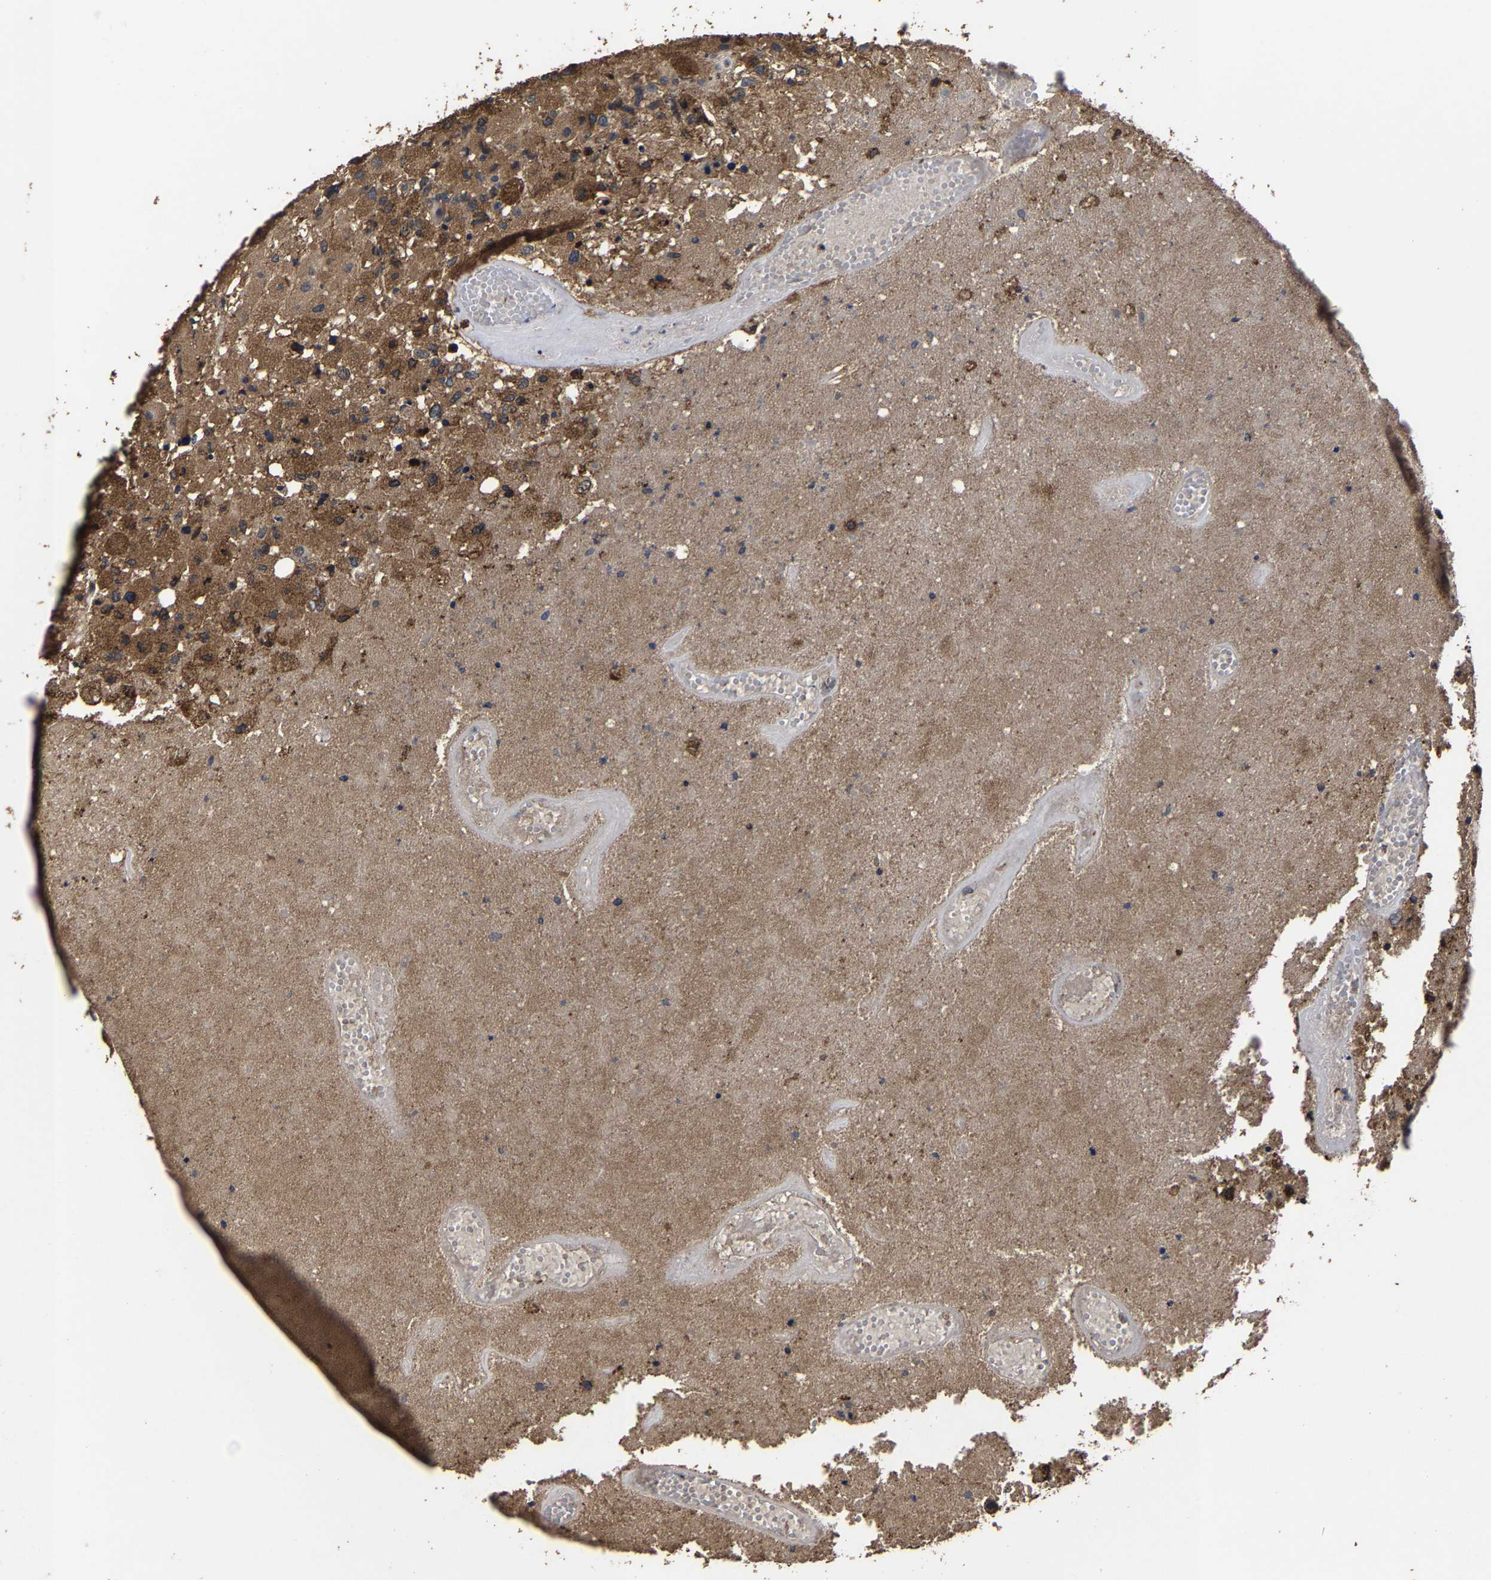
{"staining": {"intensity": "moderate", "quantity": ">75%", "location": "cytoplasmic/membranous"}, "tissue": "glioma", "cell_type": "Tumor cells", "image_type": "cancer", "snomed": [{"axis": "morphology", "description": "Normal tissue, NOS"}, {"axis": "morphology", "description": "Glioma, malignant, High grade"}, {"axis": "topography", "description": "Cerebral cortex"}], "caption": "Malignant glioma (high-grade) stained for a protein demonstrates moderate cytoplasmic/membranous positivity in tumor cells. (brown staining indicates protein expression, while blue staining denotes nuclei).", "gene": "ITCH", "patient": {"sex": "male", "age": 77}}